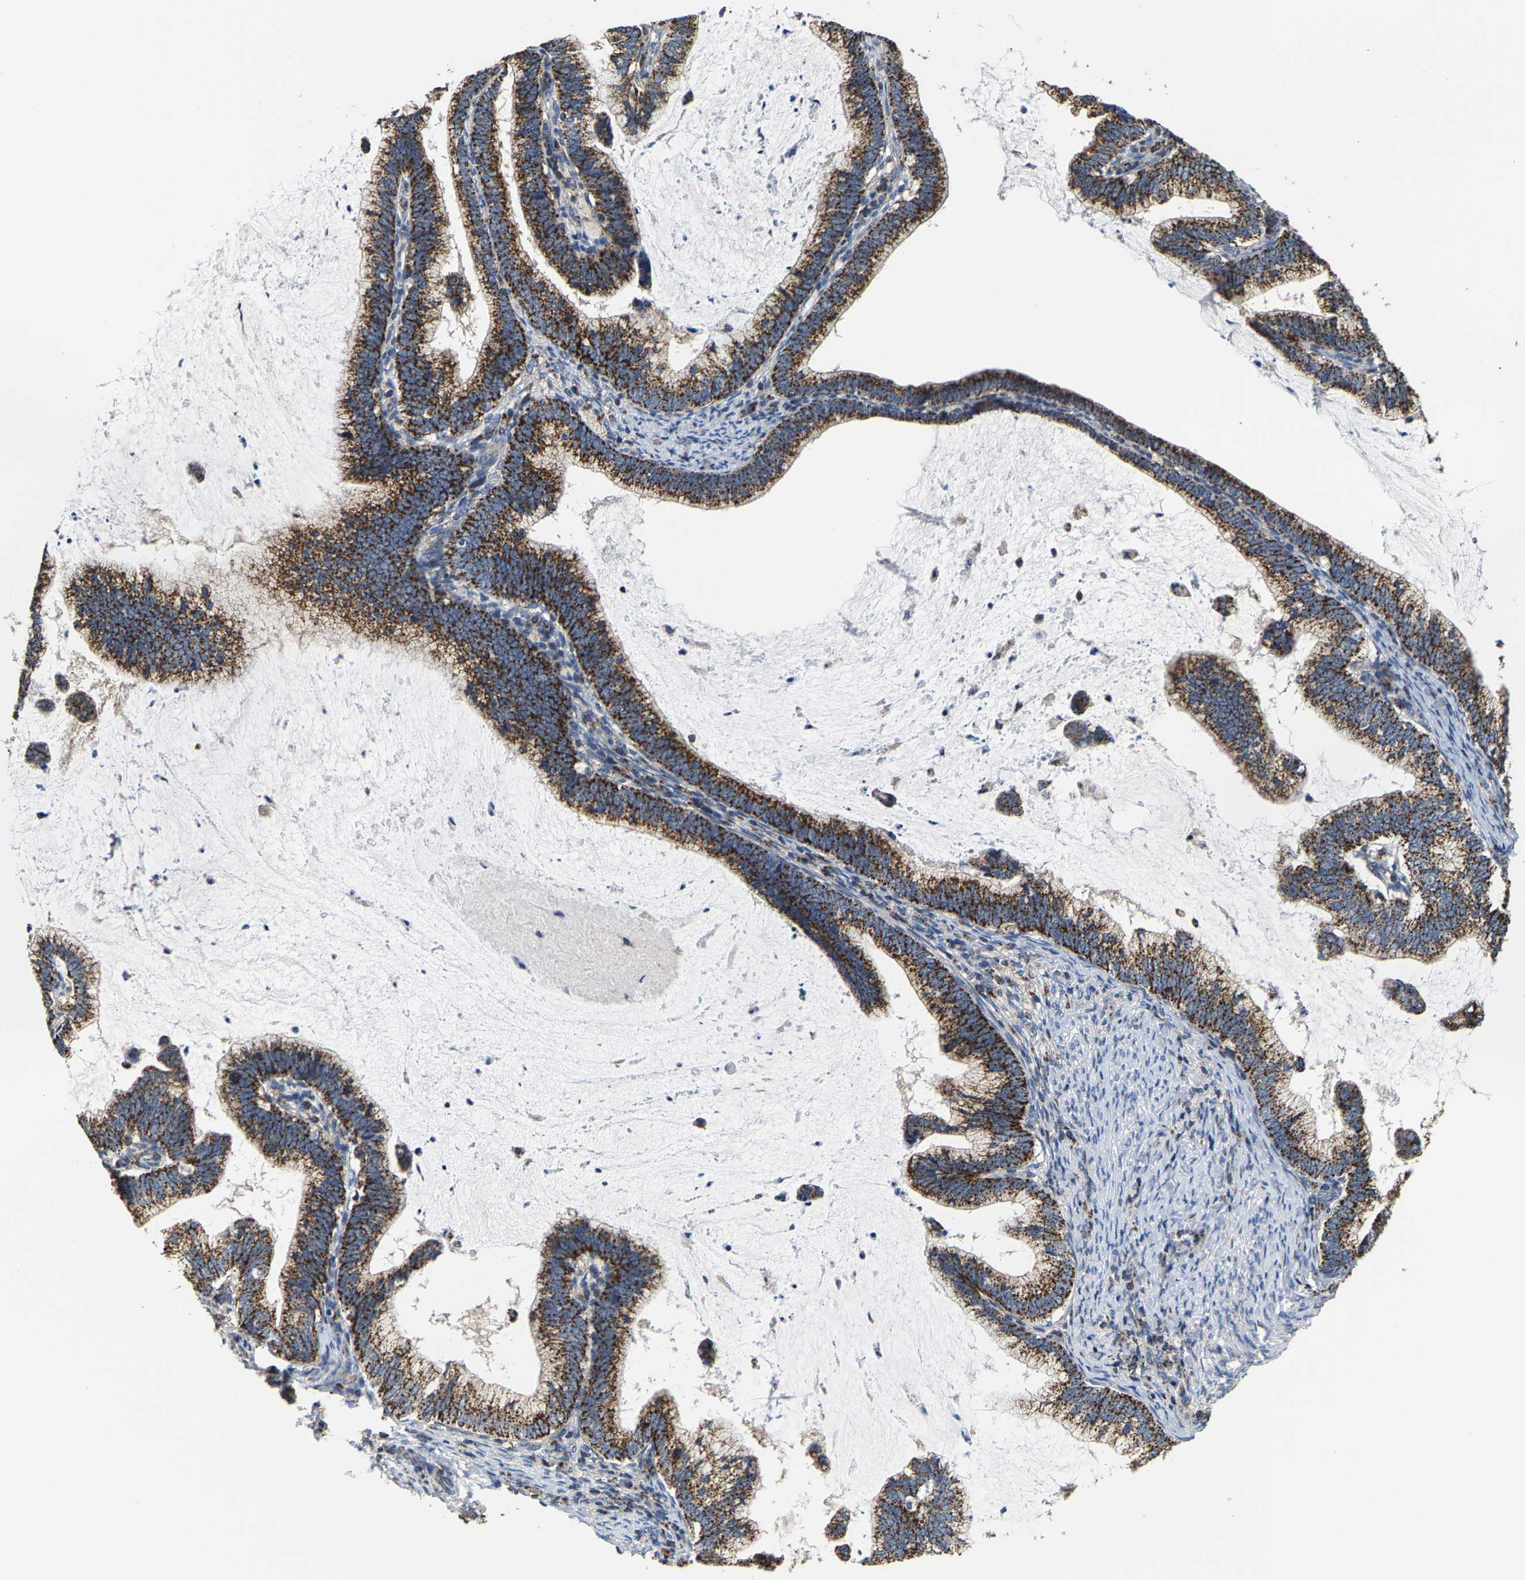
{"staining": {"intensity": "strong", "quantity": ">75%", "location": "cytoplasmic/membranous"}, "tissue": "cervical cancer", "cell_type": "Tumor cells", "image_type": "cancer", "snomed": [{"axis": "morphology", "description": "Adenocarcinoma, NOS"}, {"axis": "topography", "description": "Cervix"}], "caption": "Strong cytoplasmic/membranous protein expression is identified in about >75% of tumor cells in cervical adenocarcinoma.", "gene": "SHMT2", "patient": {"sex": "female", "age": 36}}